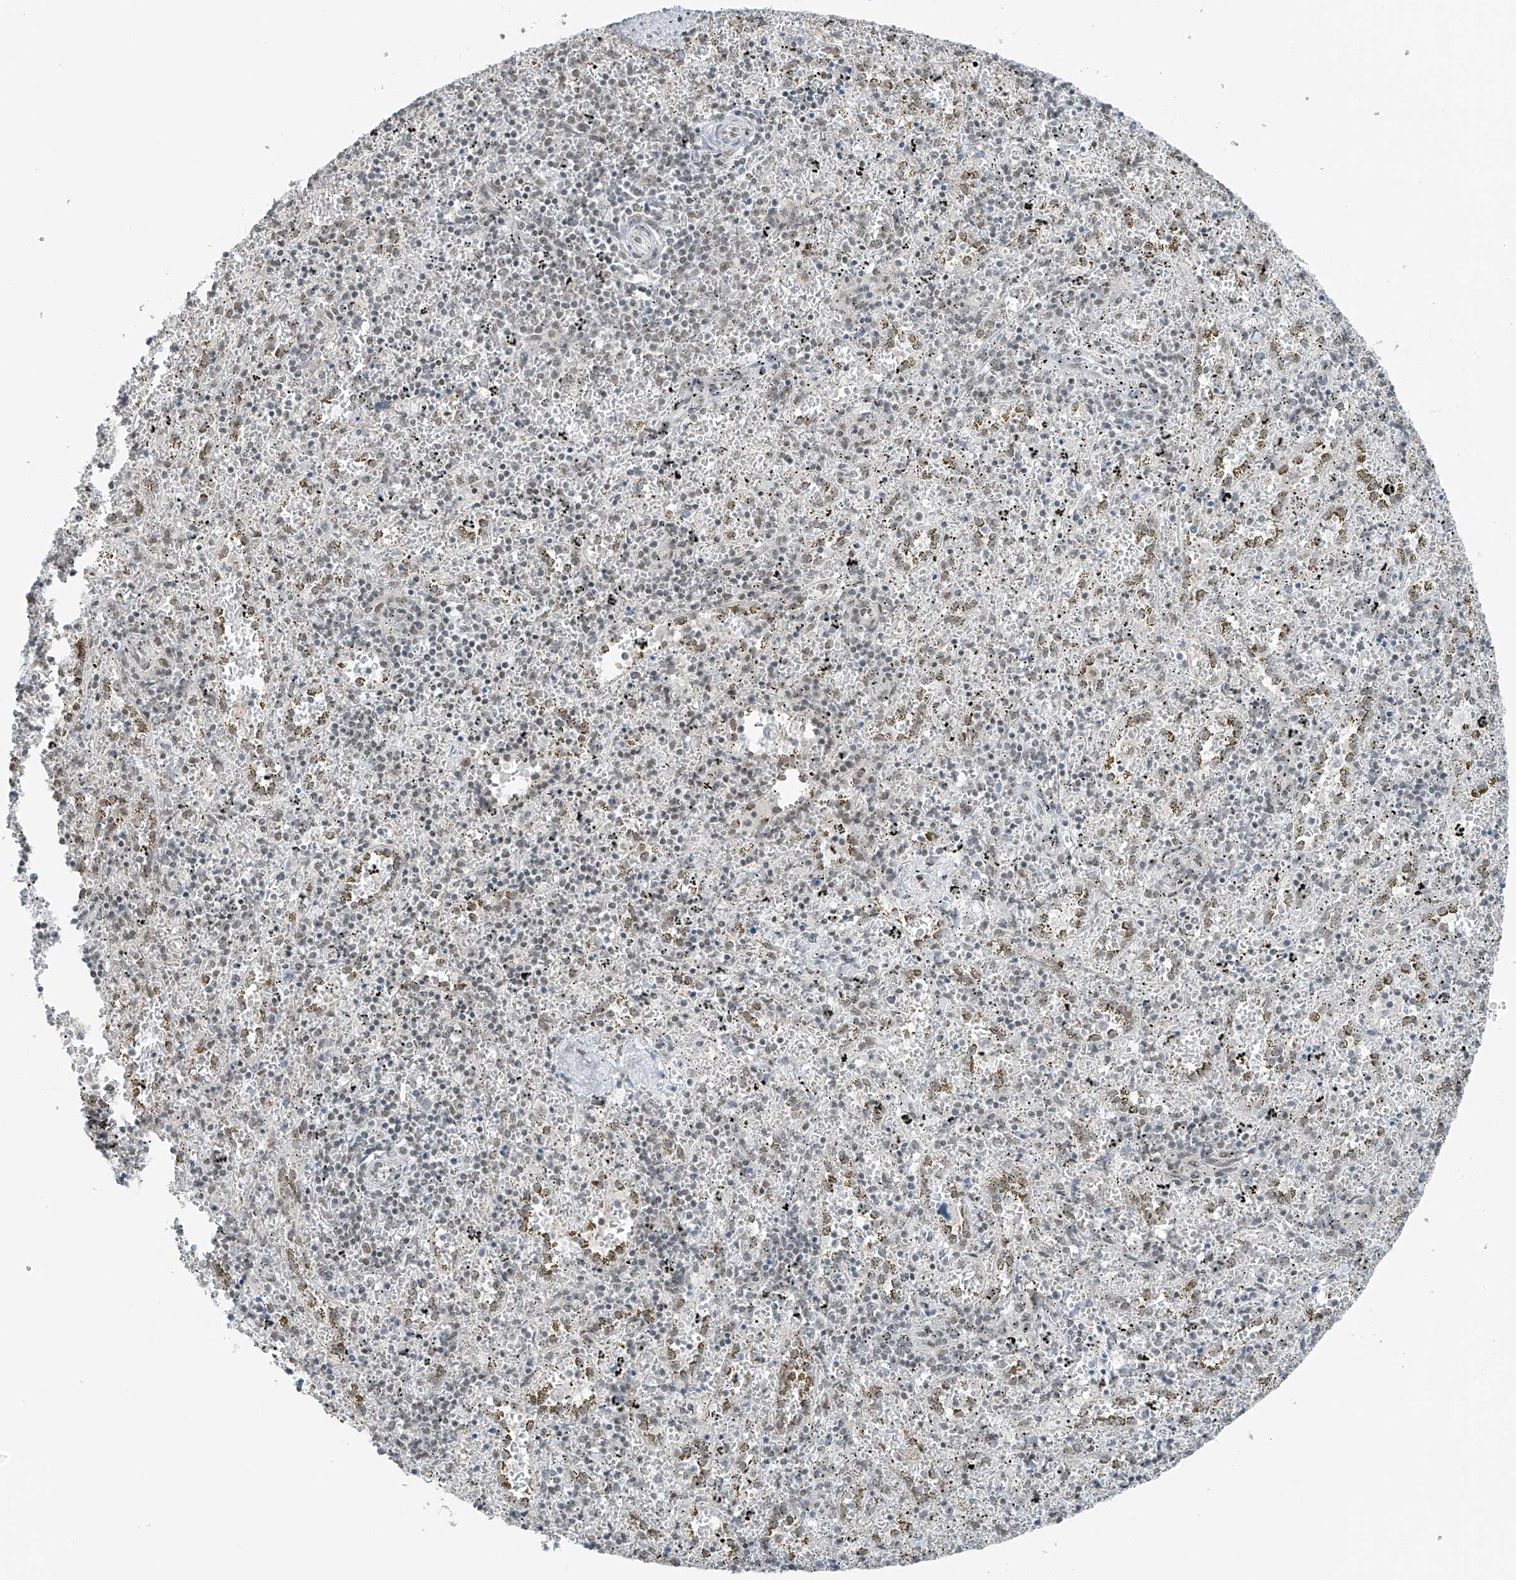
{"staining": {"intensity": "negative", "quantity": "none", "location": "none"}, "tissue": "spleen", "cell_type": "Cells in red pulp", "image_type": "normal", "snomed": [{"axis": "morphology", "description": "Normal tissue, NOS"}, {"axis": "topography", "description": "Spleen"}], "caption": "IHC of normal spleen demonstrates no staining in cells in red pulp.", "gene": "WRNIP1", "patient": {"sex": "male", "age": 11}}